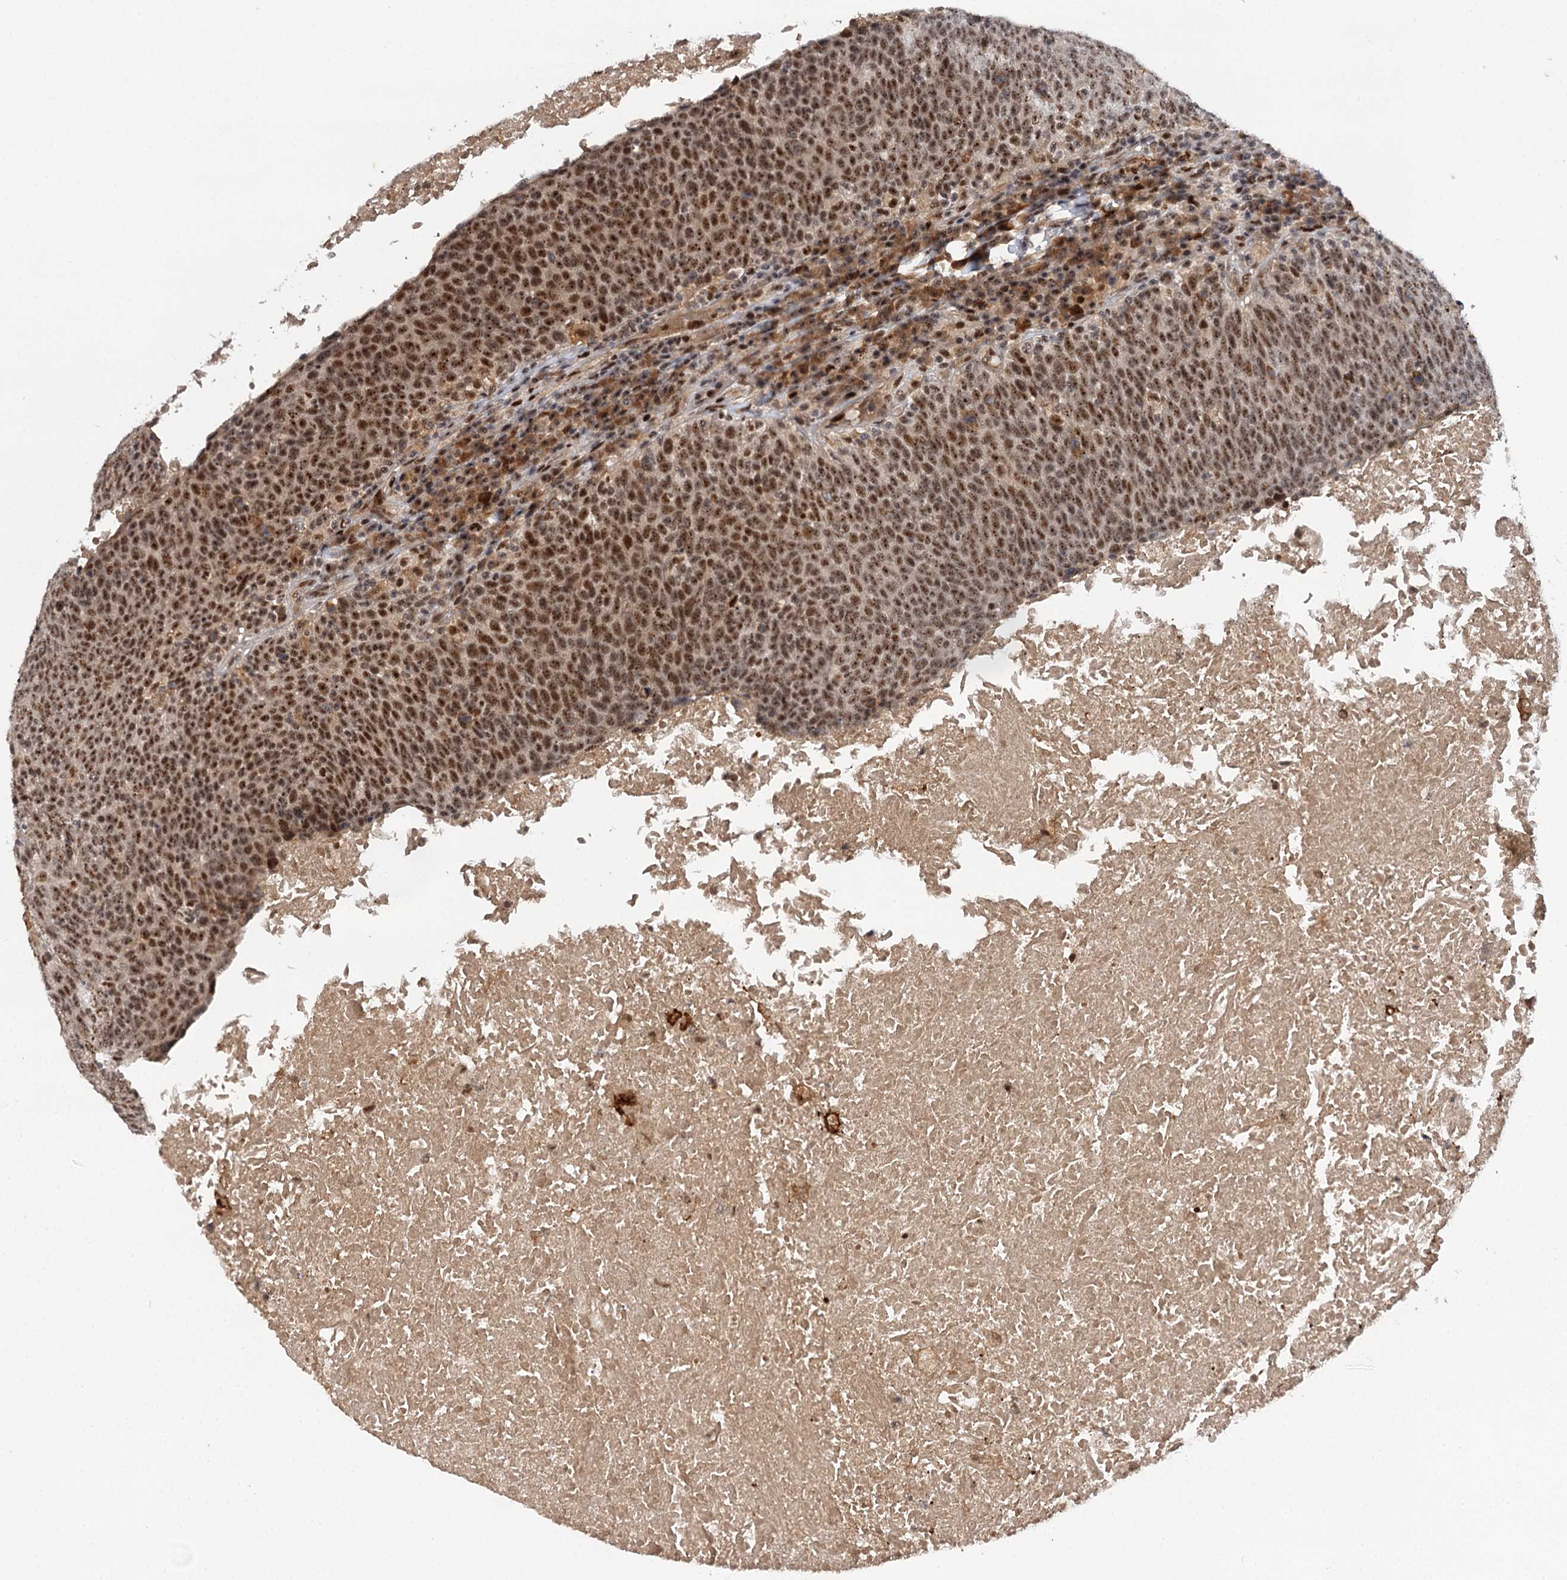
{"staining": {"intensity": "strong", "quantity": ">75%", "location": "nuclear"}, "tissue": "head and neck cancer", "cell_type": "Tumor cells", "image_type": "cancer", "snomed": [{"axis": "morphology", "description": "Squamous cell carcinoma, NOS"}, {"axis": "morphology", "description": "Squamous cell carcinoma, metastatic, NOS"}, {"axis": "topography", "description": "Lymph node"}, {"axis": "topography", "description": "Head-Neck"}], "caption": "IHC photomicrograph of human head and neck cancer stained for a protein (brown), which shows high levels of strong nuclear staining in about >75% of tumor cells.", "gene": "BUD13", "patient": {"sex": "male", "age": 62}}